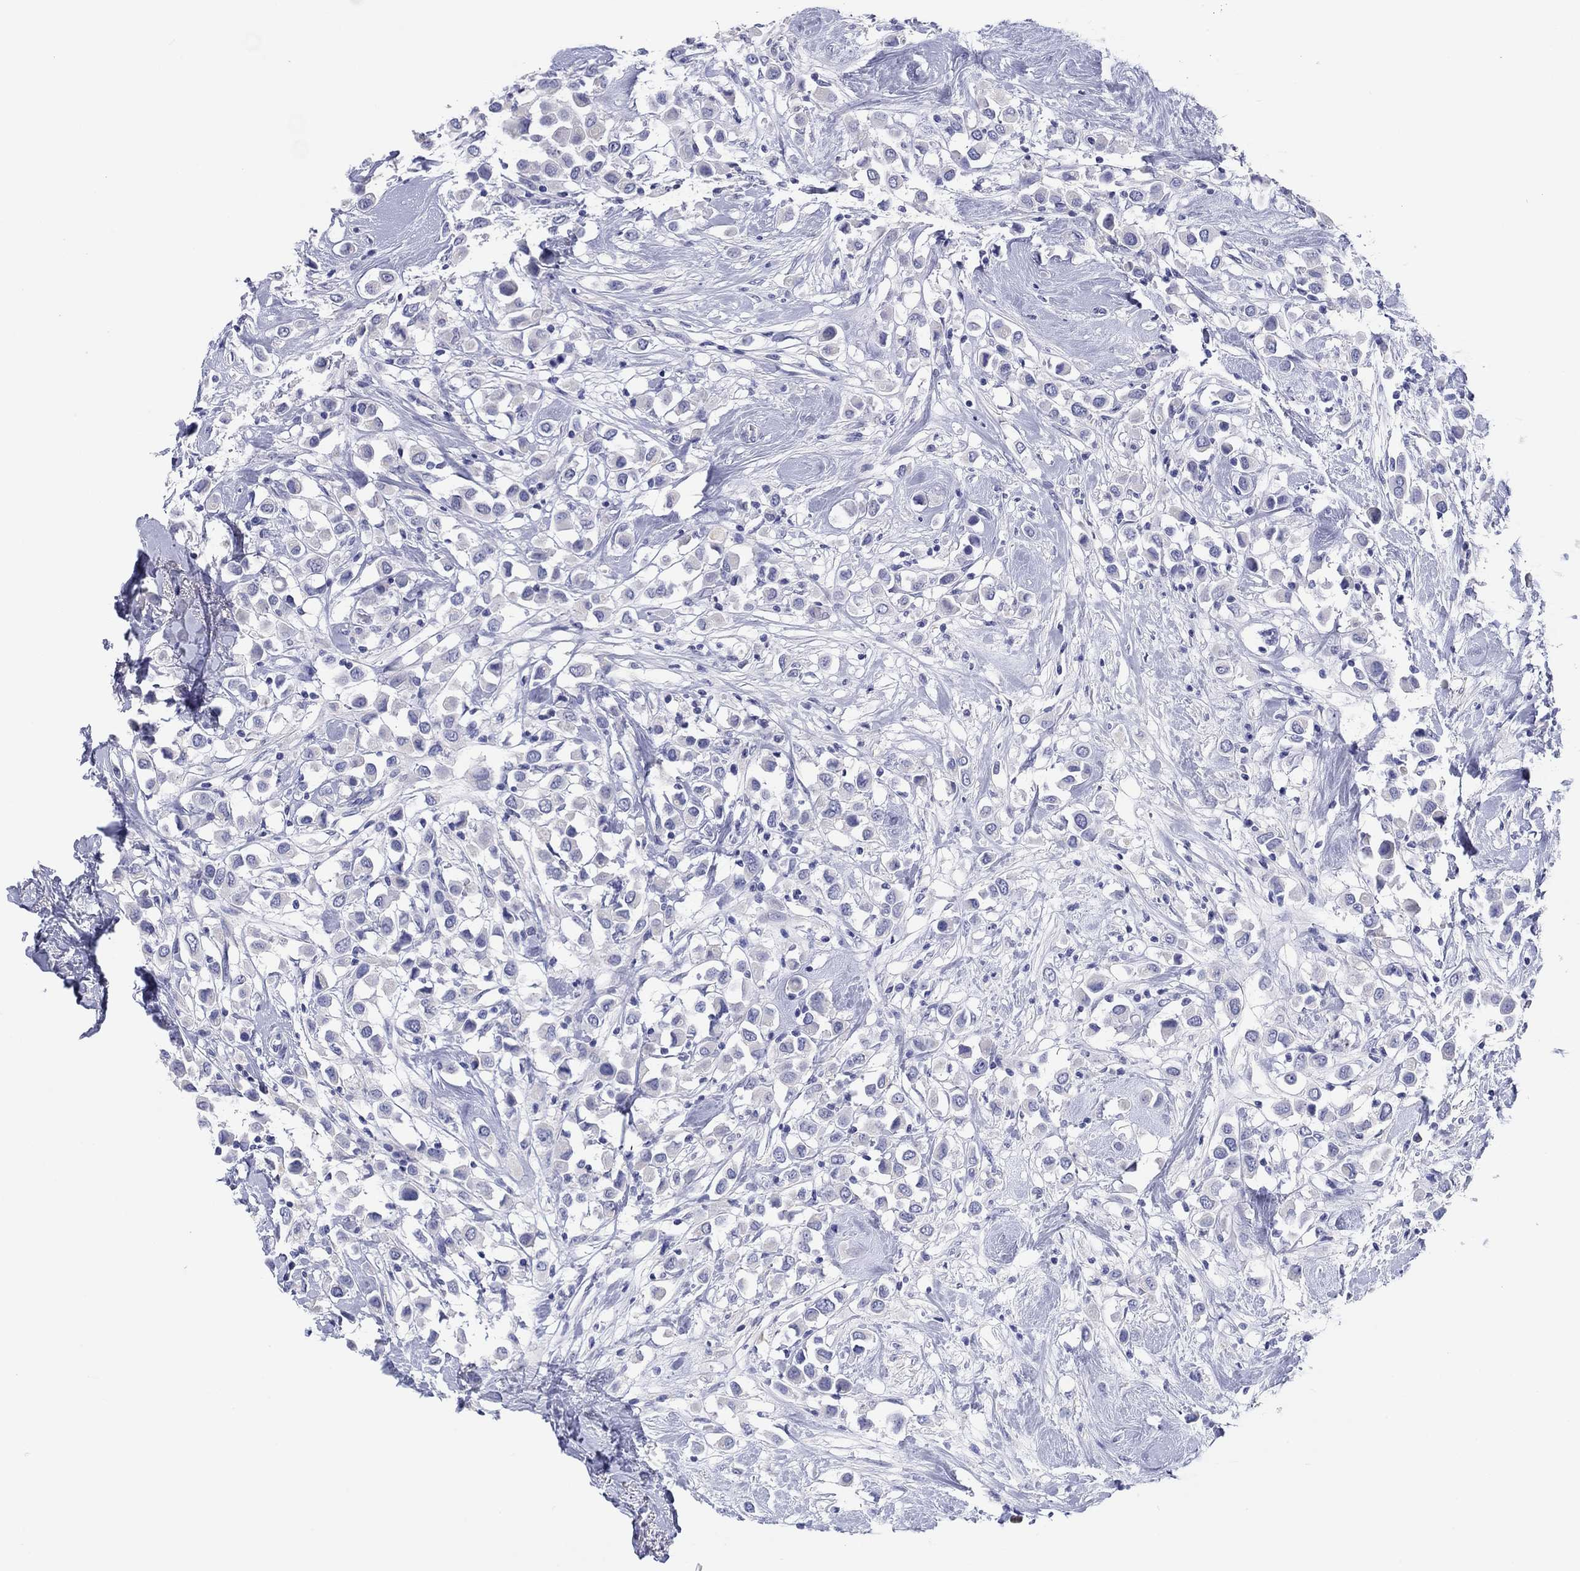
{"staining": {"intensity": "negative", "quantity": "none", "location": "none"}, "tissue": "breast cancer", "cell_type": "Tumor cells", "image_type": "cancer", "snomed": [{"axis": "morphology", "description": "Duct carcinoma"}, {"axis": "topography", "description": "Breast"}], "caption": "Tumor cells are negative for brown protein staining in breast cancer (intraductal carcinoma).", "gene": "ERICH3", "patient": {"sex": "female", "age": 61}}